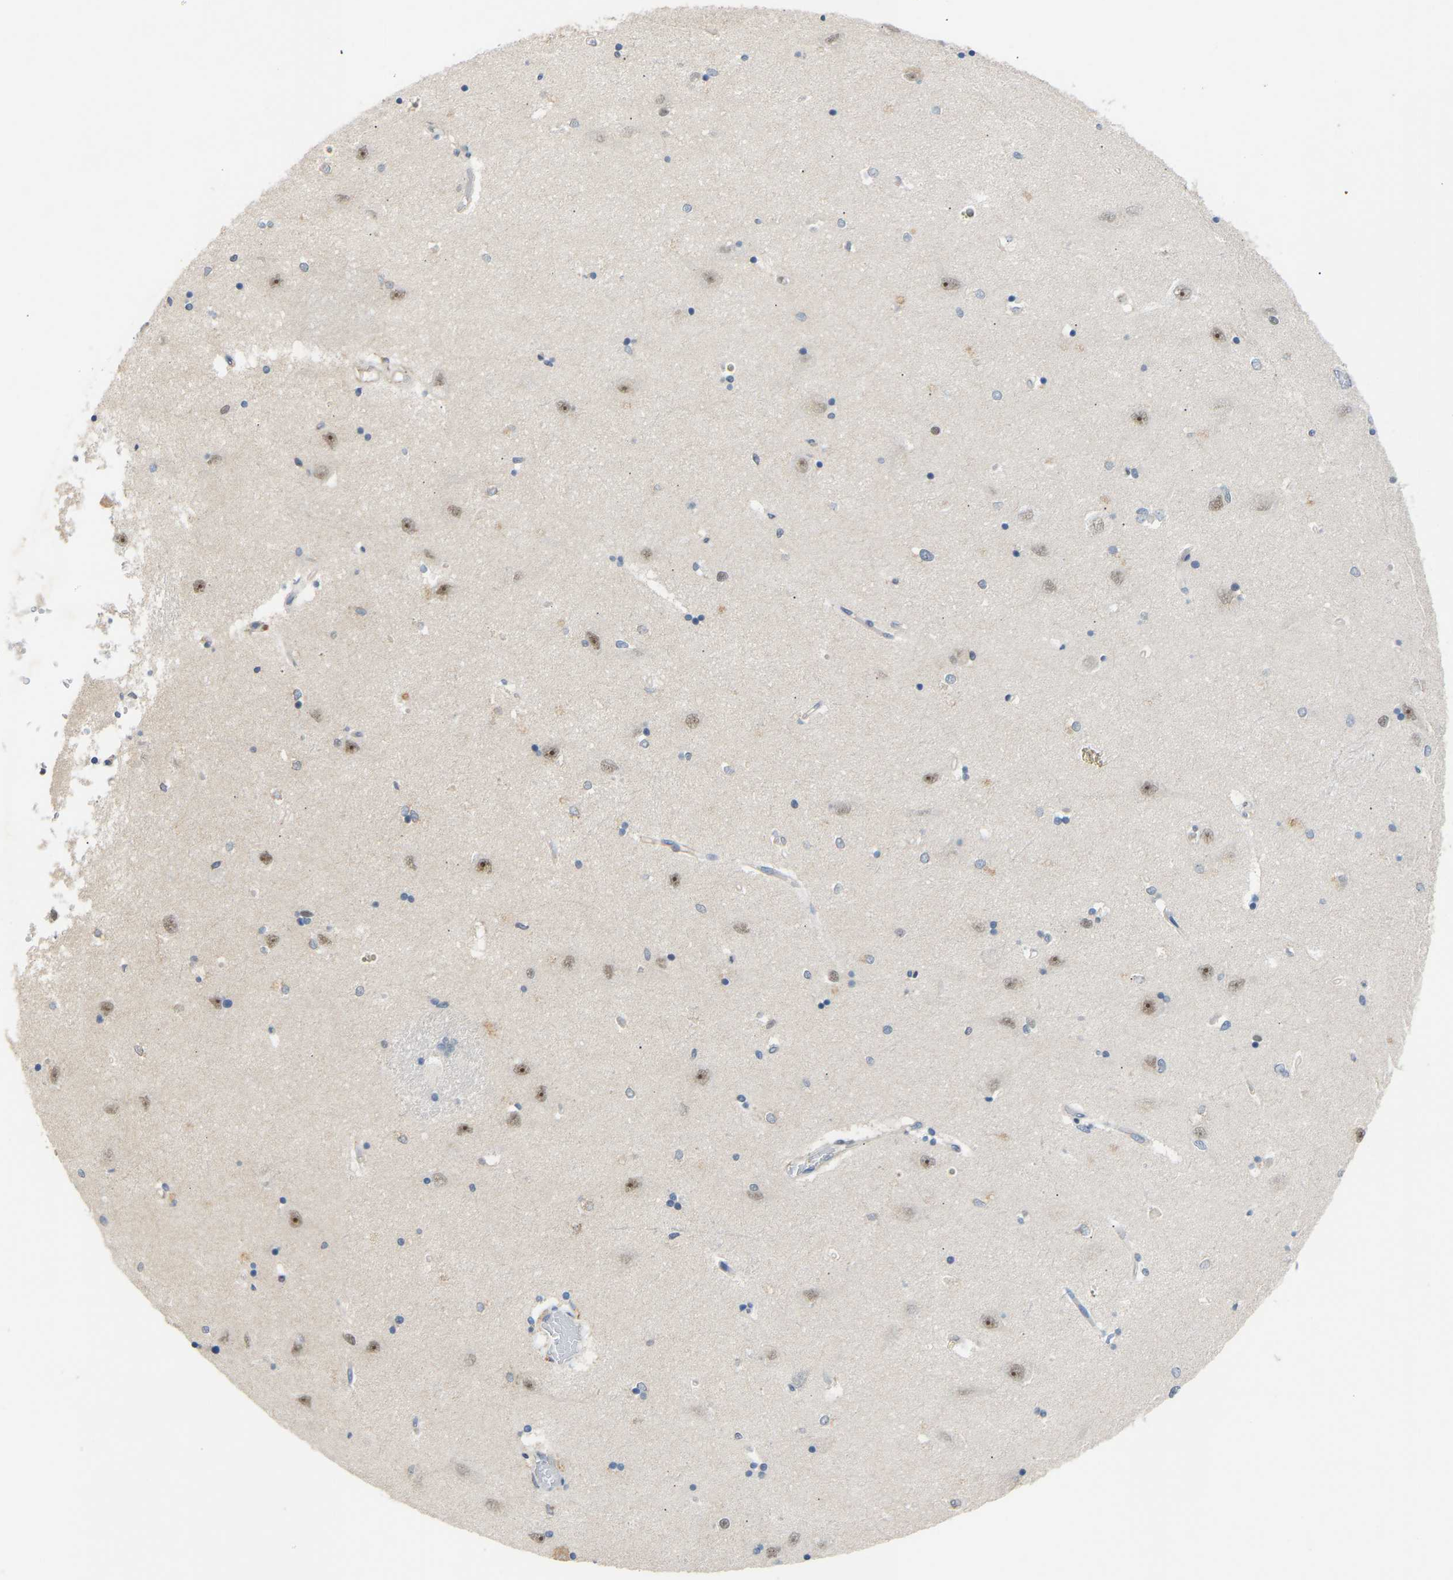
{"staining": {"intensity": "negative", "quantity": "none", "location": "none"}, "tissue": "hippocampus", "cell_type": "Glial cells", "image_type": "normal", "snomed": [{"axis": "morphology", "description": "Normal tissue, NOS"}, {"axis": "topography", "description": "Hippocampus"}], "caption": "High magnification brightfield microscopy of unremarkable hippocampus stained with DAB (brown) and counterstained with hematoxylin (blue): glial cells show no significant positivity.", "gene": "RBM15", "patient": {"sex": "male", "age": 45}}